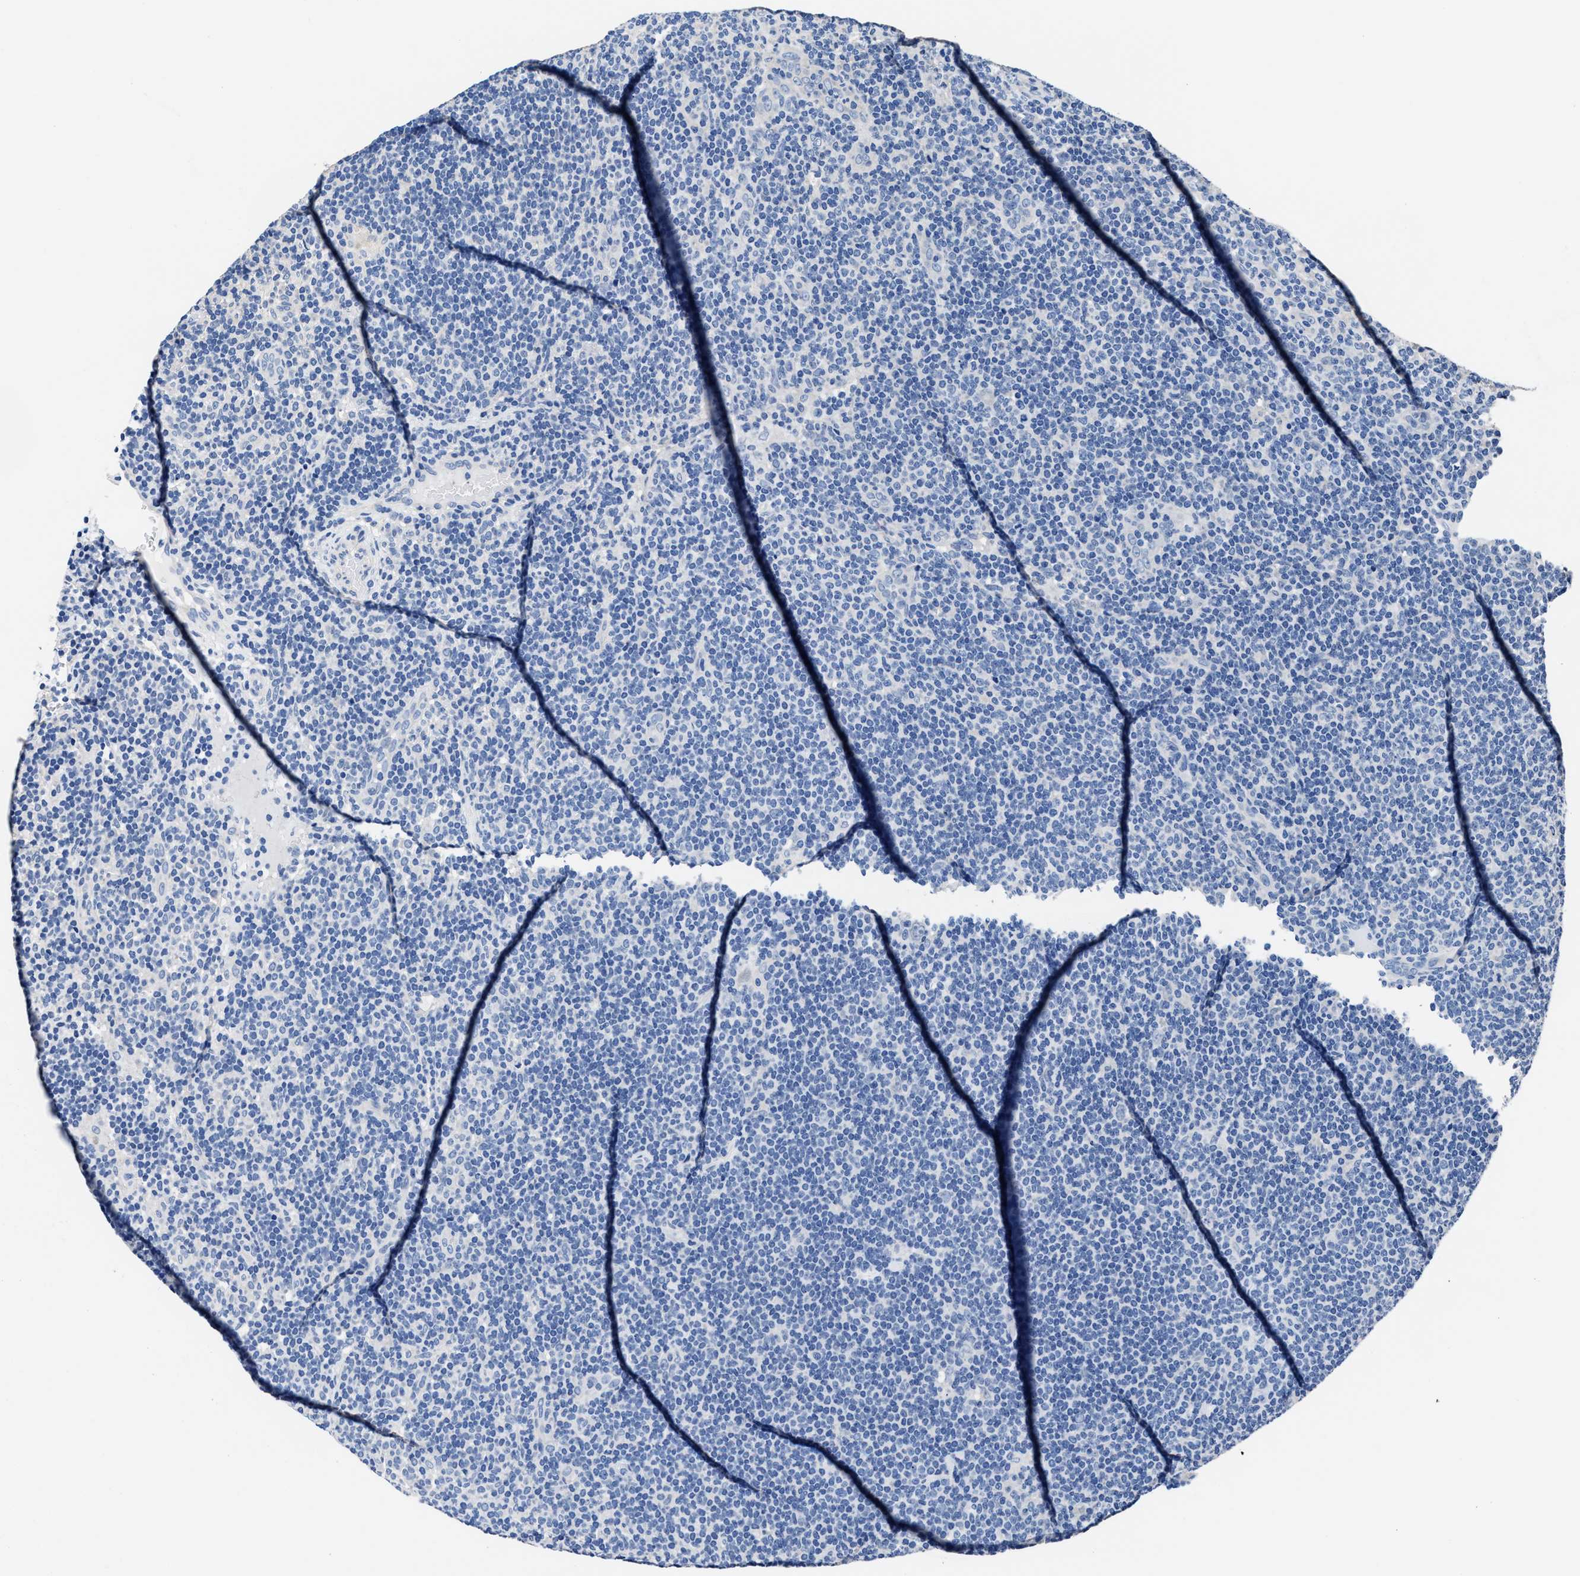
{"staining": {"intensity": "negative", "quantity": "none", "location": "none"}, "tissue": "lymphoma", "cell_type": "Tumor cells", "image_type": "cancer", "snomed": [{"axis": "morphology", "description": "Hodgkin's disease, NOS"}, {"axis": "topography", "description": "Lymph node"}], "caption": "Photomicrograph shows no significant protein staining in tumor cells of Hodgkin's disease.", "gene": "GSTM1", "patient": {"sex": "female", "age": 57}}